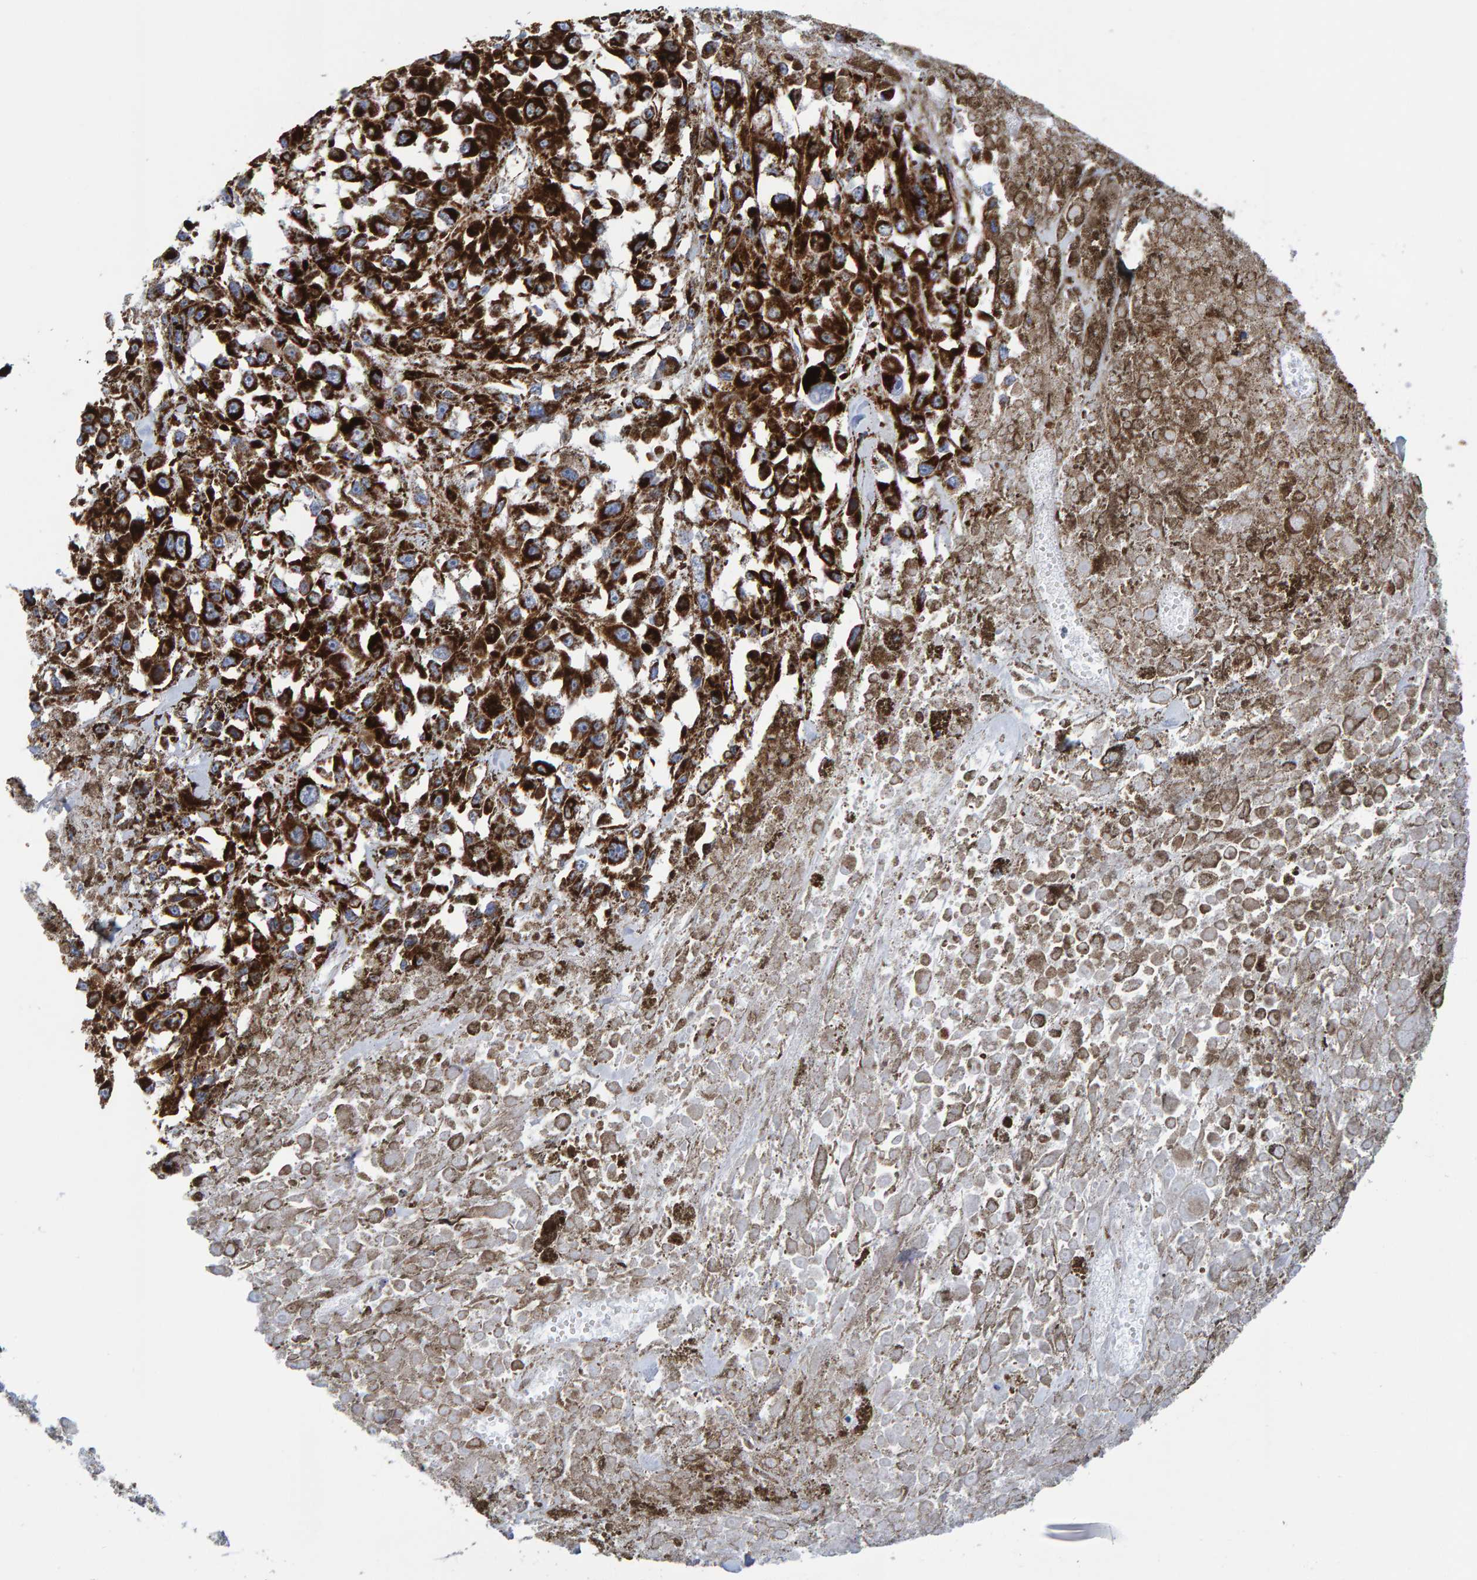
{"staining": {"intensity": "strong", "quantity": ">75%", "location": "cytoplasmic/membranous"}, "tissue": "melanoma", "cell_type": "Tumor cells", "image_type": "cancer", "snomed": [{"axis": "morphology", "description": "Malignant melanoma, Metastatic site"}, {"axis": "topography", "description": "Lymph node"}], "caption": "Melanoma was stained to show a protein in brown. There is high levels of strong cytoplasmic/membranous staining in about >75% of tumor cells.", "gene": "ENSG00000262660", "patient": {"sex": "male", "age": 59}}